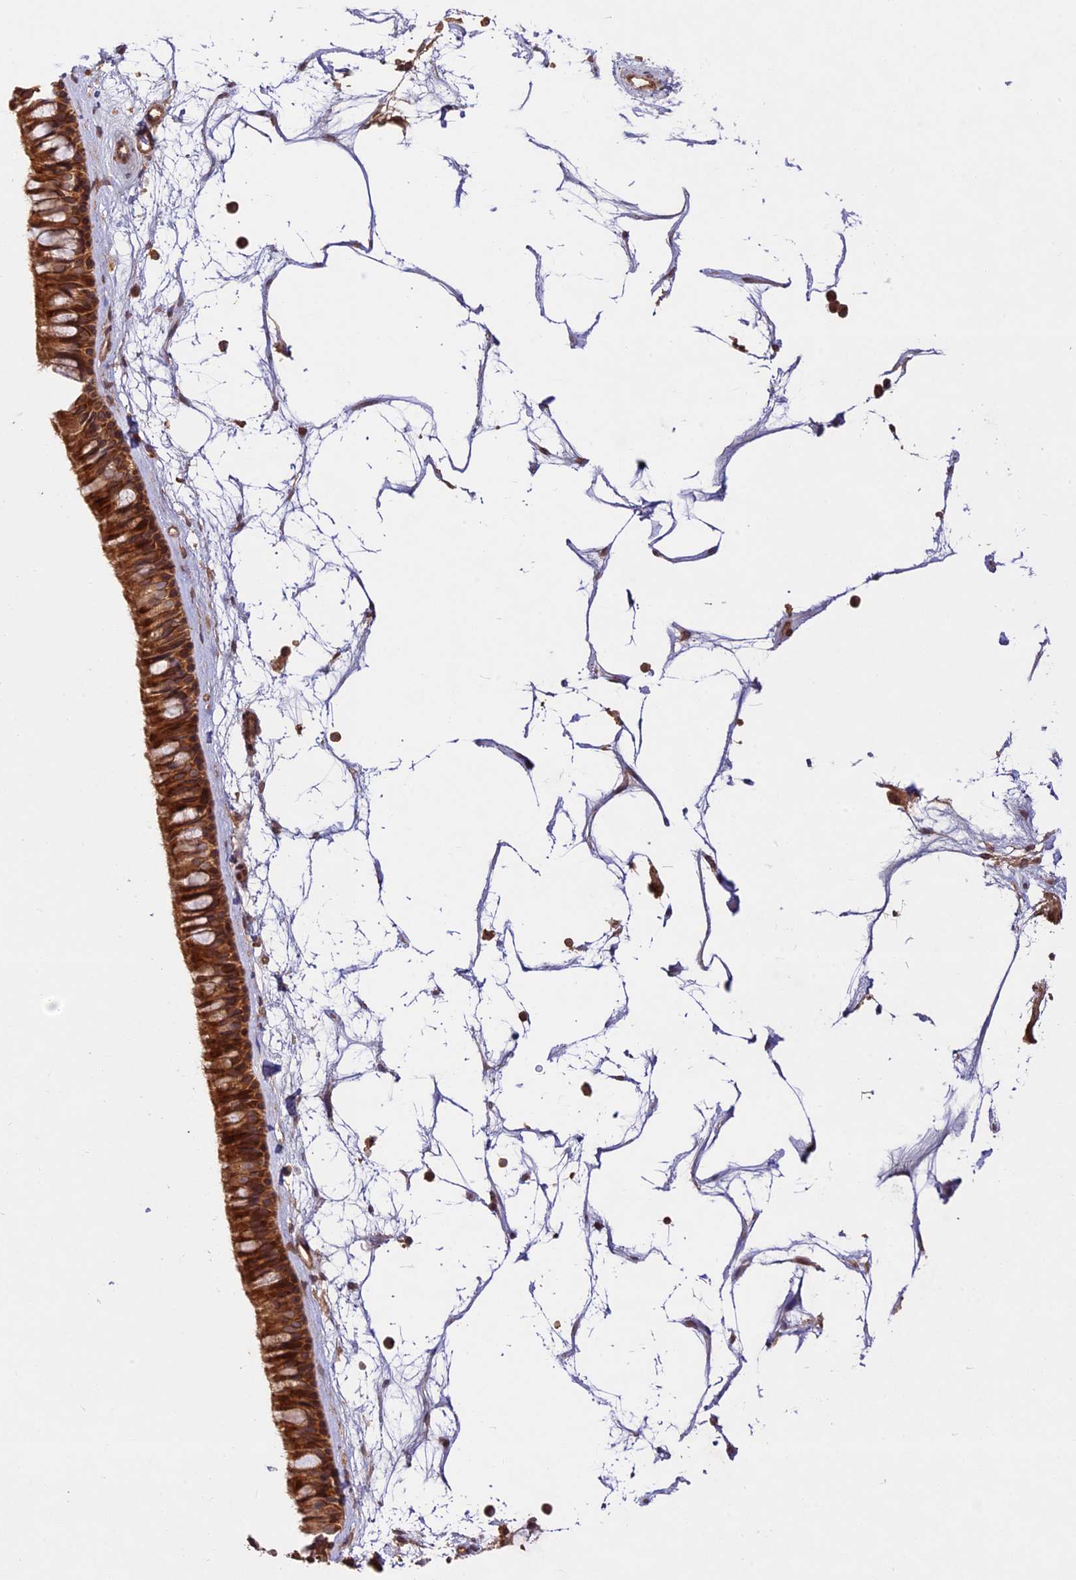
{"staining": {"intensity": "strong", "quantity": ">75%", "location": "cytoplasmic/membranous"}, "tissue": "nasopharynx", "cell_type": "Respiratory epithelial cells", "image_type": "normal", "snomed": [{"axis": "morphology", "description": "Normal tissue, NOS"}, {"axis": "topography", "description": "Nasopharynx"}], "caption": "DAB (3,3'-diaminobenzidine) immunohistochemical staining of benign human nasopharynx displays strong cytoplasmic/membranous protein staining in about >75% of respiratory epithelial cells. Immunohistochemistry (ihc) stains the protein of interest in brown and the nuclei are stained blue.", "gene": "DGKH", "patient": {"sex": "male", "age": 64}}